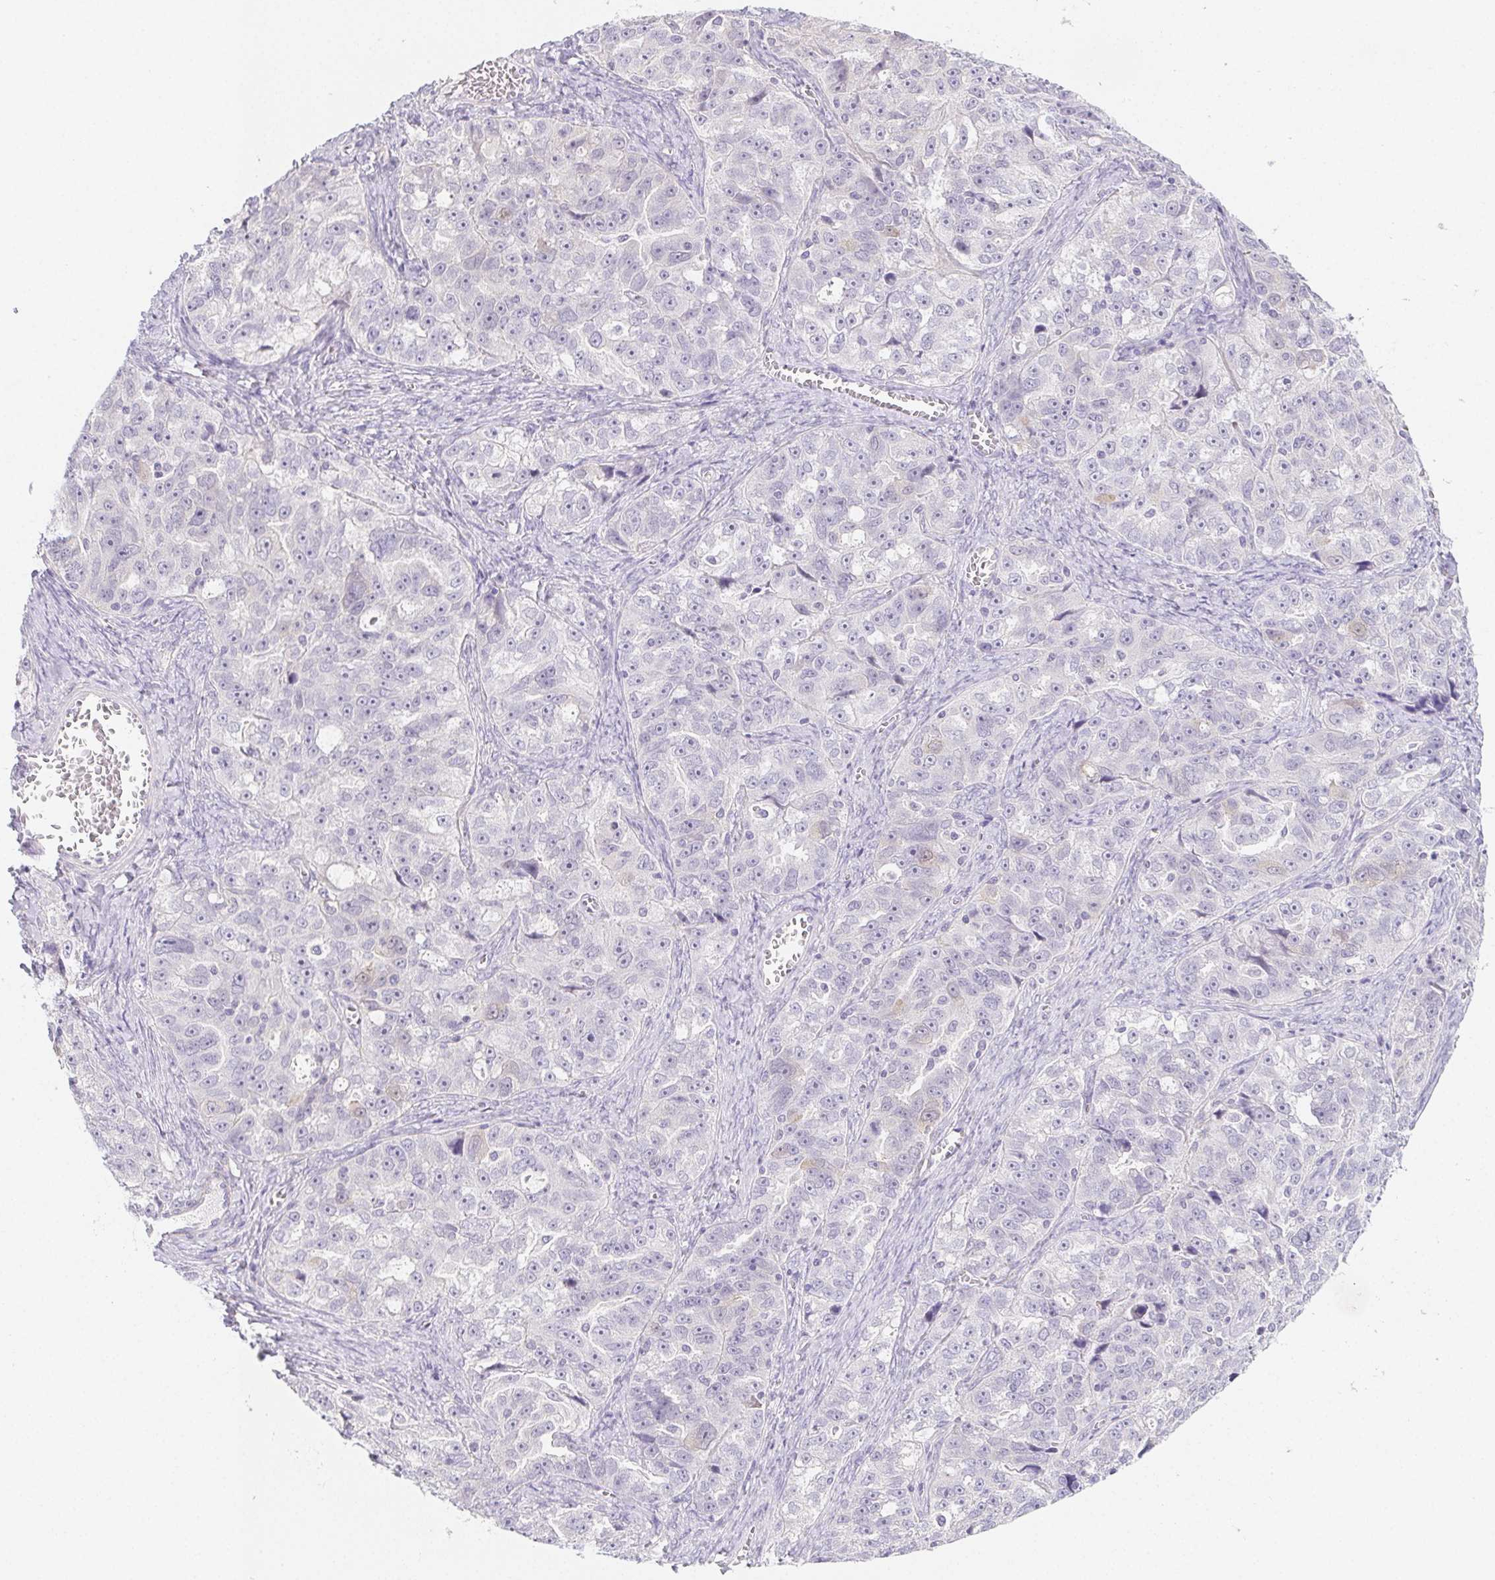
{"staining": {"intensity": "negative", "quantity": "none", "location": "none"}, "tissue": "ovarian cancer", "cell_type": "Tumor cells", "image_type": "cancer", "snomed": [{"axis": "morphology", "description": "Cystadenocarcinoma, serous, NOS"}, {"axis": "topography", "description": "Ovary"}], "caption": "Immunohistochemistry image of human ovarian cancer (serous cystadenocarcinoma) stained for a protein (brown), which exhibits no staining in tumor cells.", "gene": "ZBBX", "patient": {"sex": "female", "age": 51}}